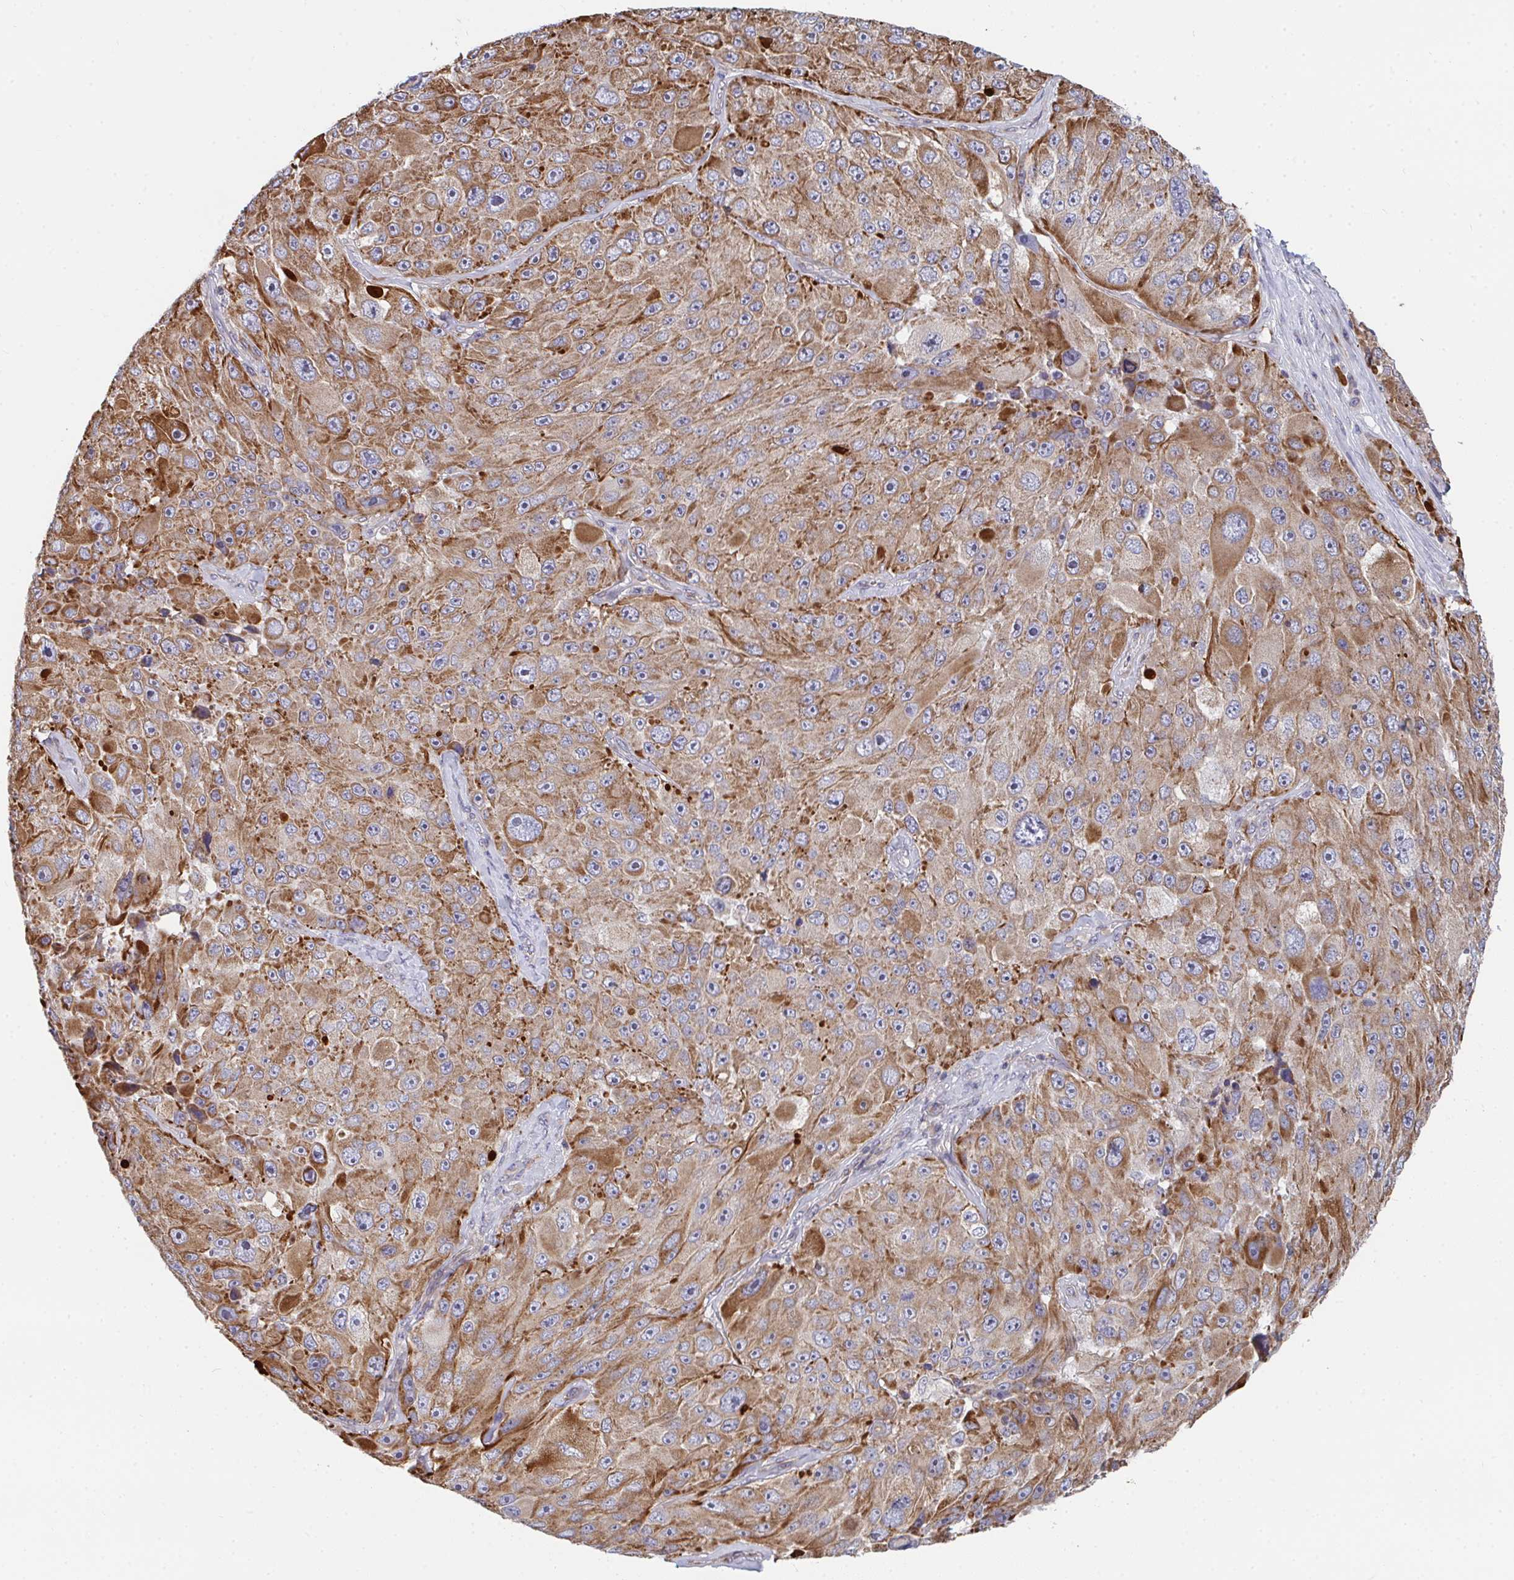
{"staining": {"intensity": "moderate", "quantity": ">75%", "location": "cytoplasmic/membranous"}, "tissue": "melanoma", "cell_type": "Tumor cells", "image_type": "cancer", "snomed": [{"axis": "morphology", "description": "Malignant melanoma, Metastatic site"}, {"axis": "topography", "description": "Lymph node"}], "caption": "Immunohistochemistry (IHC) (DAB (3,3'-diaminobenzidine)) staining of human melanoma displays moderate cytoplasmic/membranous protein expression in approximately >75% of tumor cells.", "gene": "EIF1AD", "patient": {"sex": "male", "age": 62}}